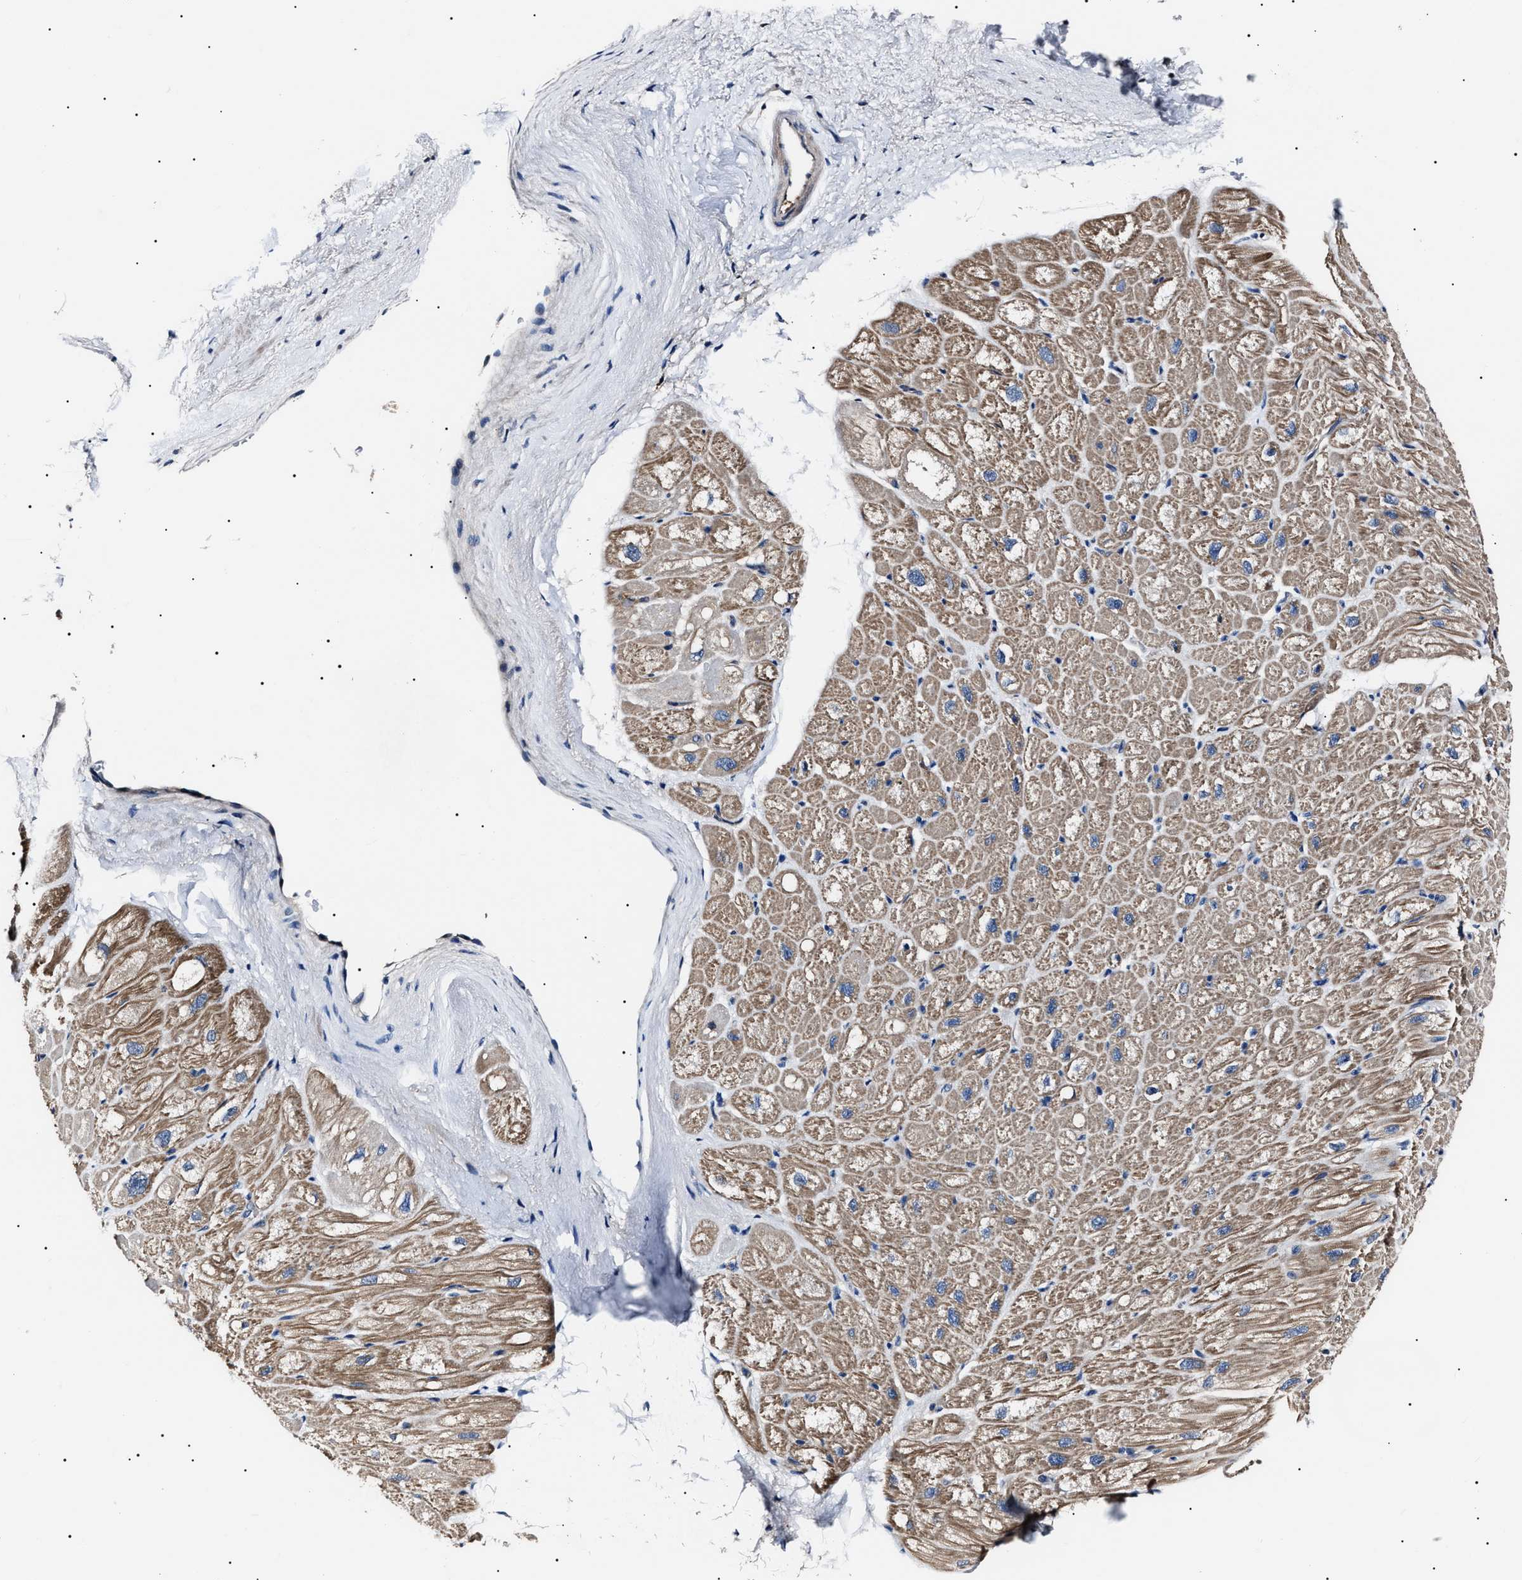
{"staining": {"intensity": "moderate", "quantity": "<25%", "location": "cytoplasmic/membranous"}, "tissue": "heart muscle", "cell_type": "Cardiomyocytes", "image_type": "normal", "snomed": [{"axis": "morphology", "description": "Normal tissue, NOS"}, {"axis": "topography", "description": "Heart"}], "caption": "Heart muscle stained with a brown dye reveals moderate cytoplasmic/membranous positive positivity in approximately <25% of cardiomyocytes.", "gene": "IFT81", "patient": {"sex": "male", "age": 49}}